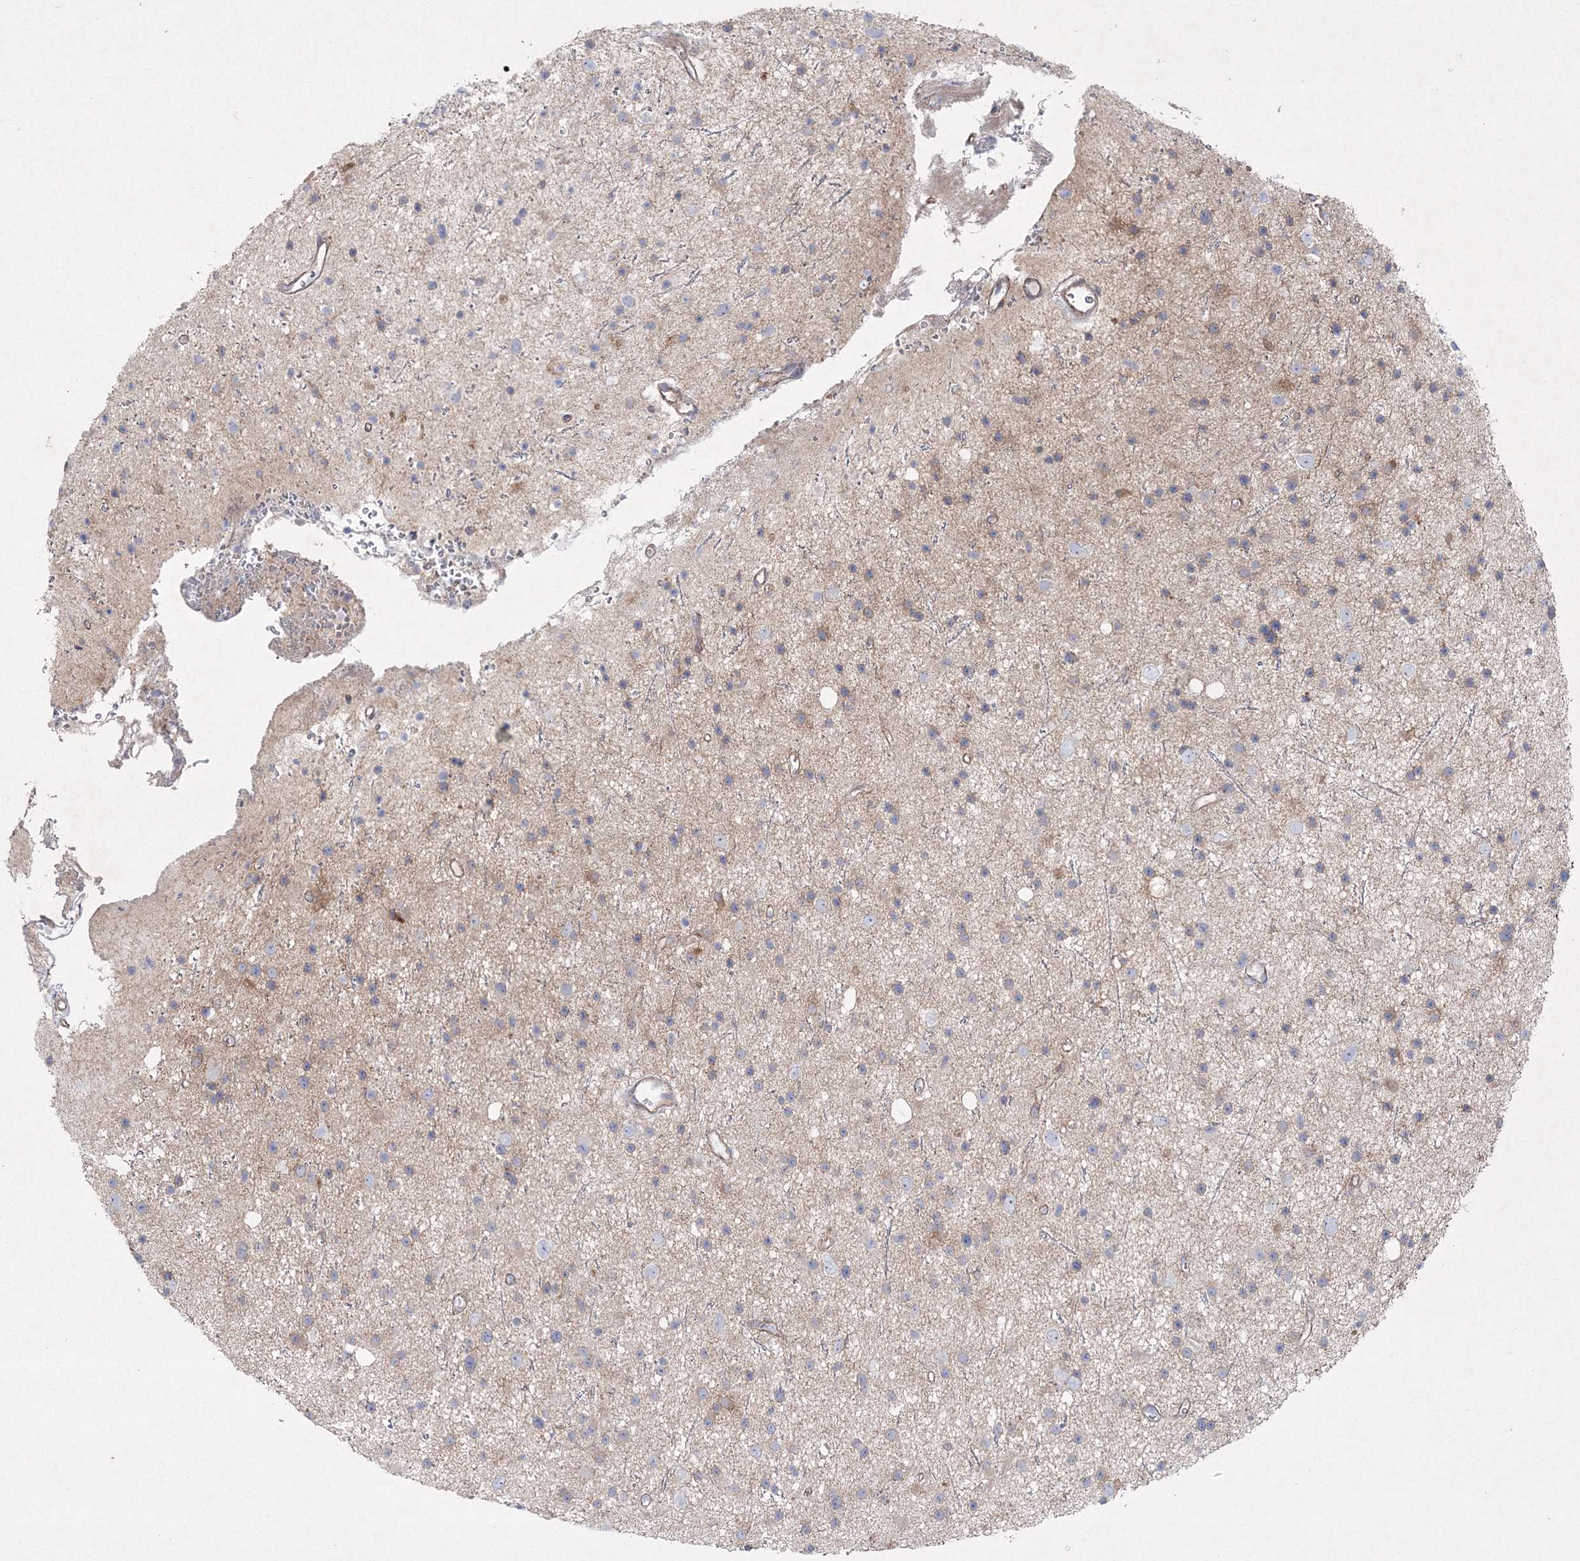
{"staining": {"intensity": "moderate", "quantity": "<25%", "location": "cytoplasmic/membranous"}, "tissue": "glioma", "cell_type": "Tumor cells", "image_type": "cancer", "snomed": [{"axis": "morphology", "description": "Glioma, malignant, Low grade"}, {"axis": "topography", "description": "Cerebral cortex"}], "caption": "A micrograph showing moderate cytoplasmic/membranous staining in about <25% of tumor cells in malignant low-grade glioma, as visualized by brown immunohistochemical staining.", "gene": "NAA40", "patient": {"sex": "female", "age": 39}}